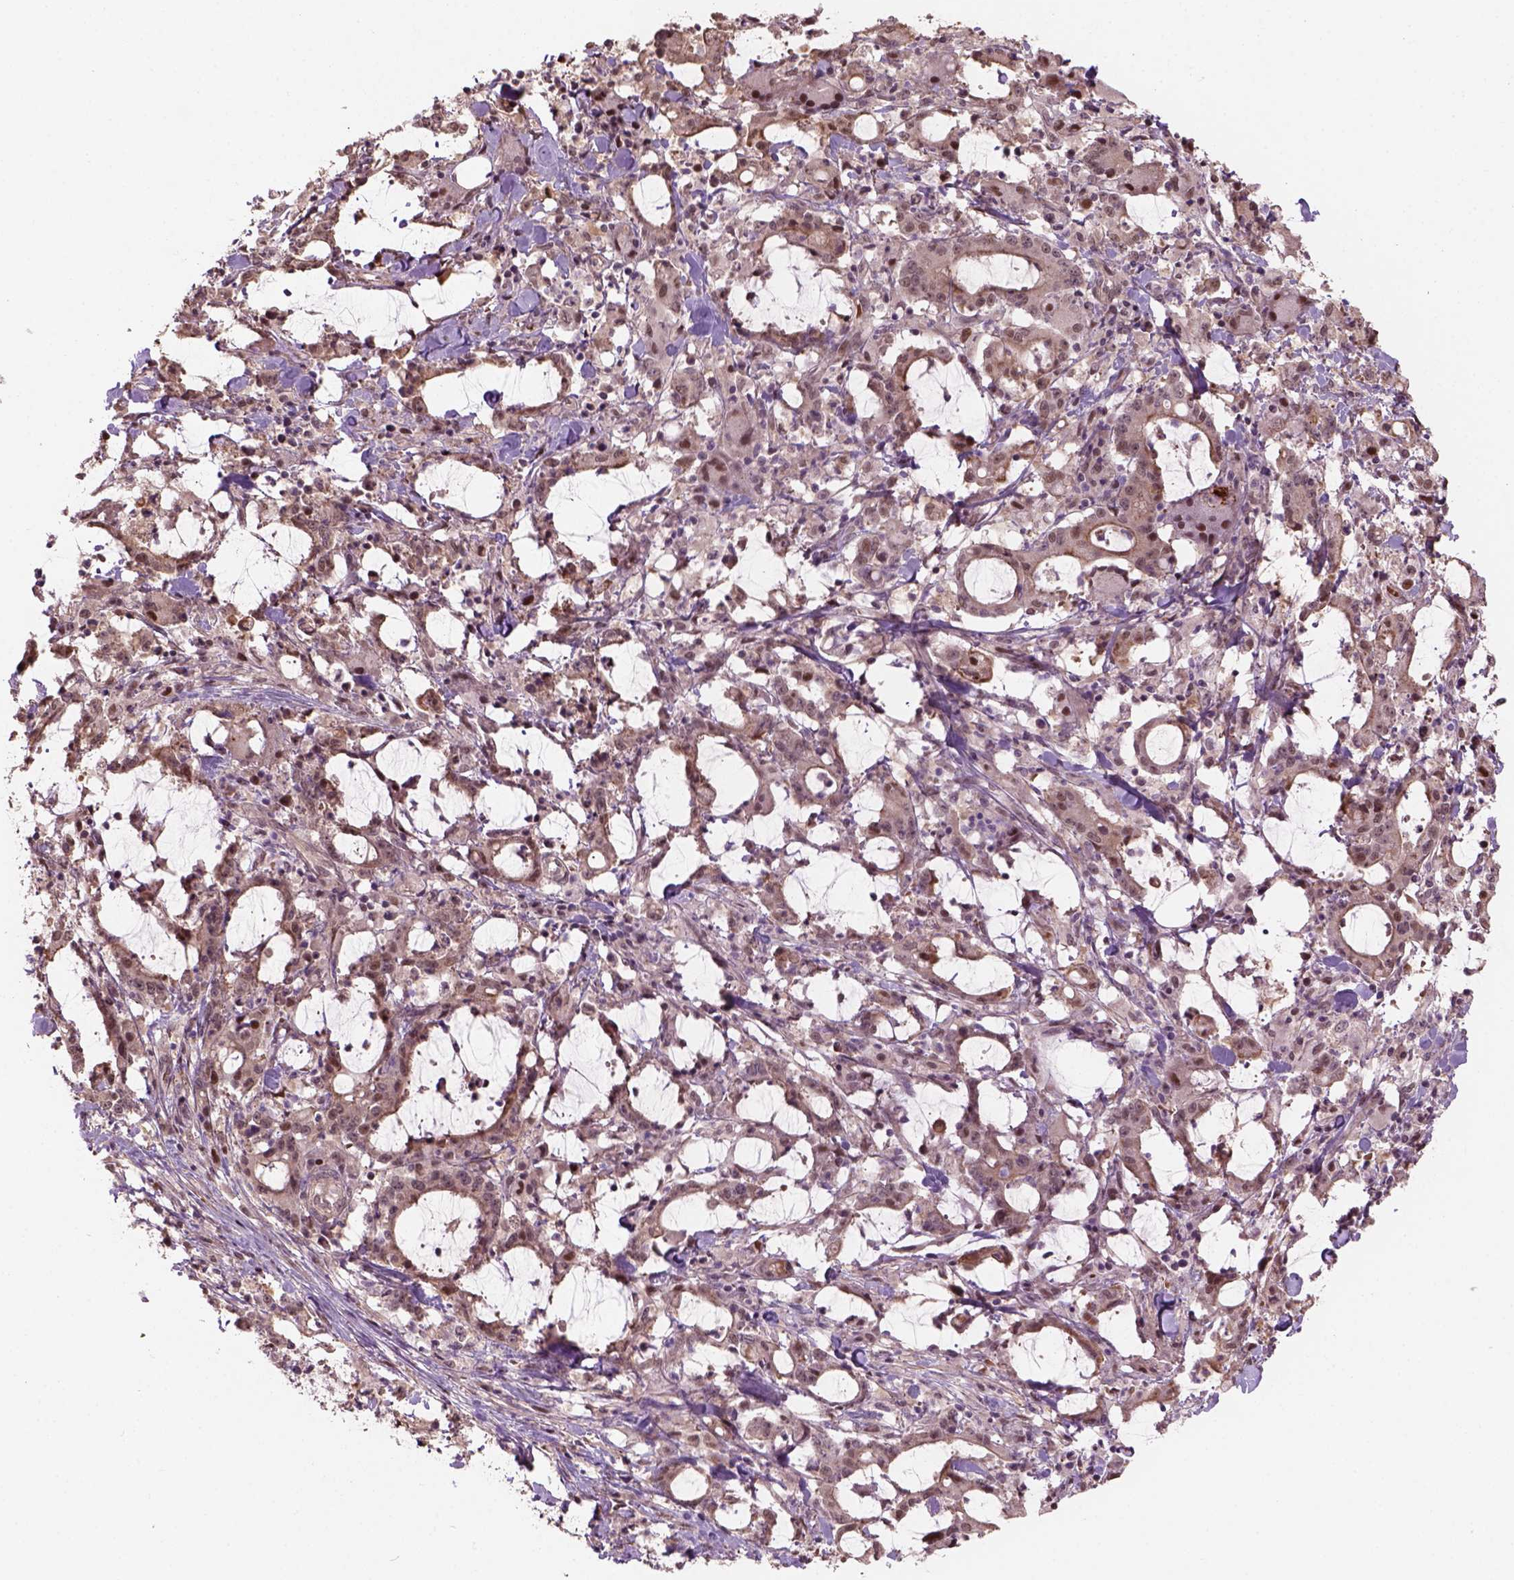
{"staining": {"intensity": "moderate", "quantity": "25%-75%", "location": "cytoplasmic/membranous,nuclear"}, "tissue": "stomach cancer", "cell_type": "Tumor cells", "image_type": "cancer", "snomed": [{"axis": "morphology", "description": "Adenocarcinoma, NOS"}, {"axis": "topography", "description": "Stomach, upper"}], "caption": "Immunohistochemical staining of stomach adenocarcinoma exhibits moderate cytoplasmic/membranous and nuclear protein expression in approximately 25%-75% of tumor cells.", "gene": "PSMD11", "patient": {"sex": "male", "age": 68}}